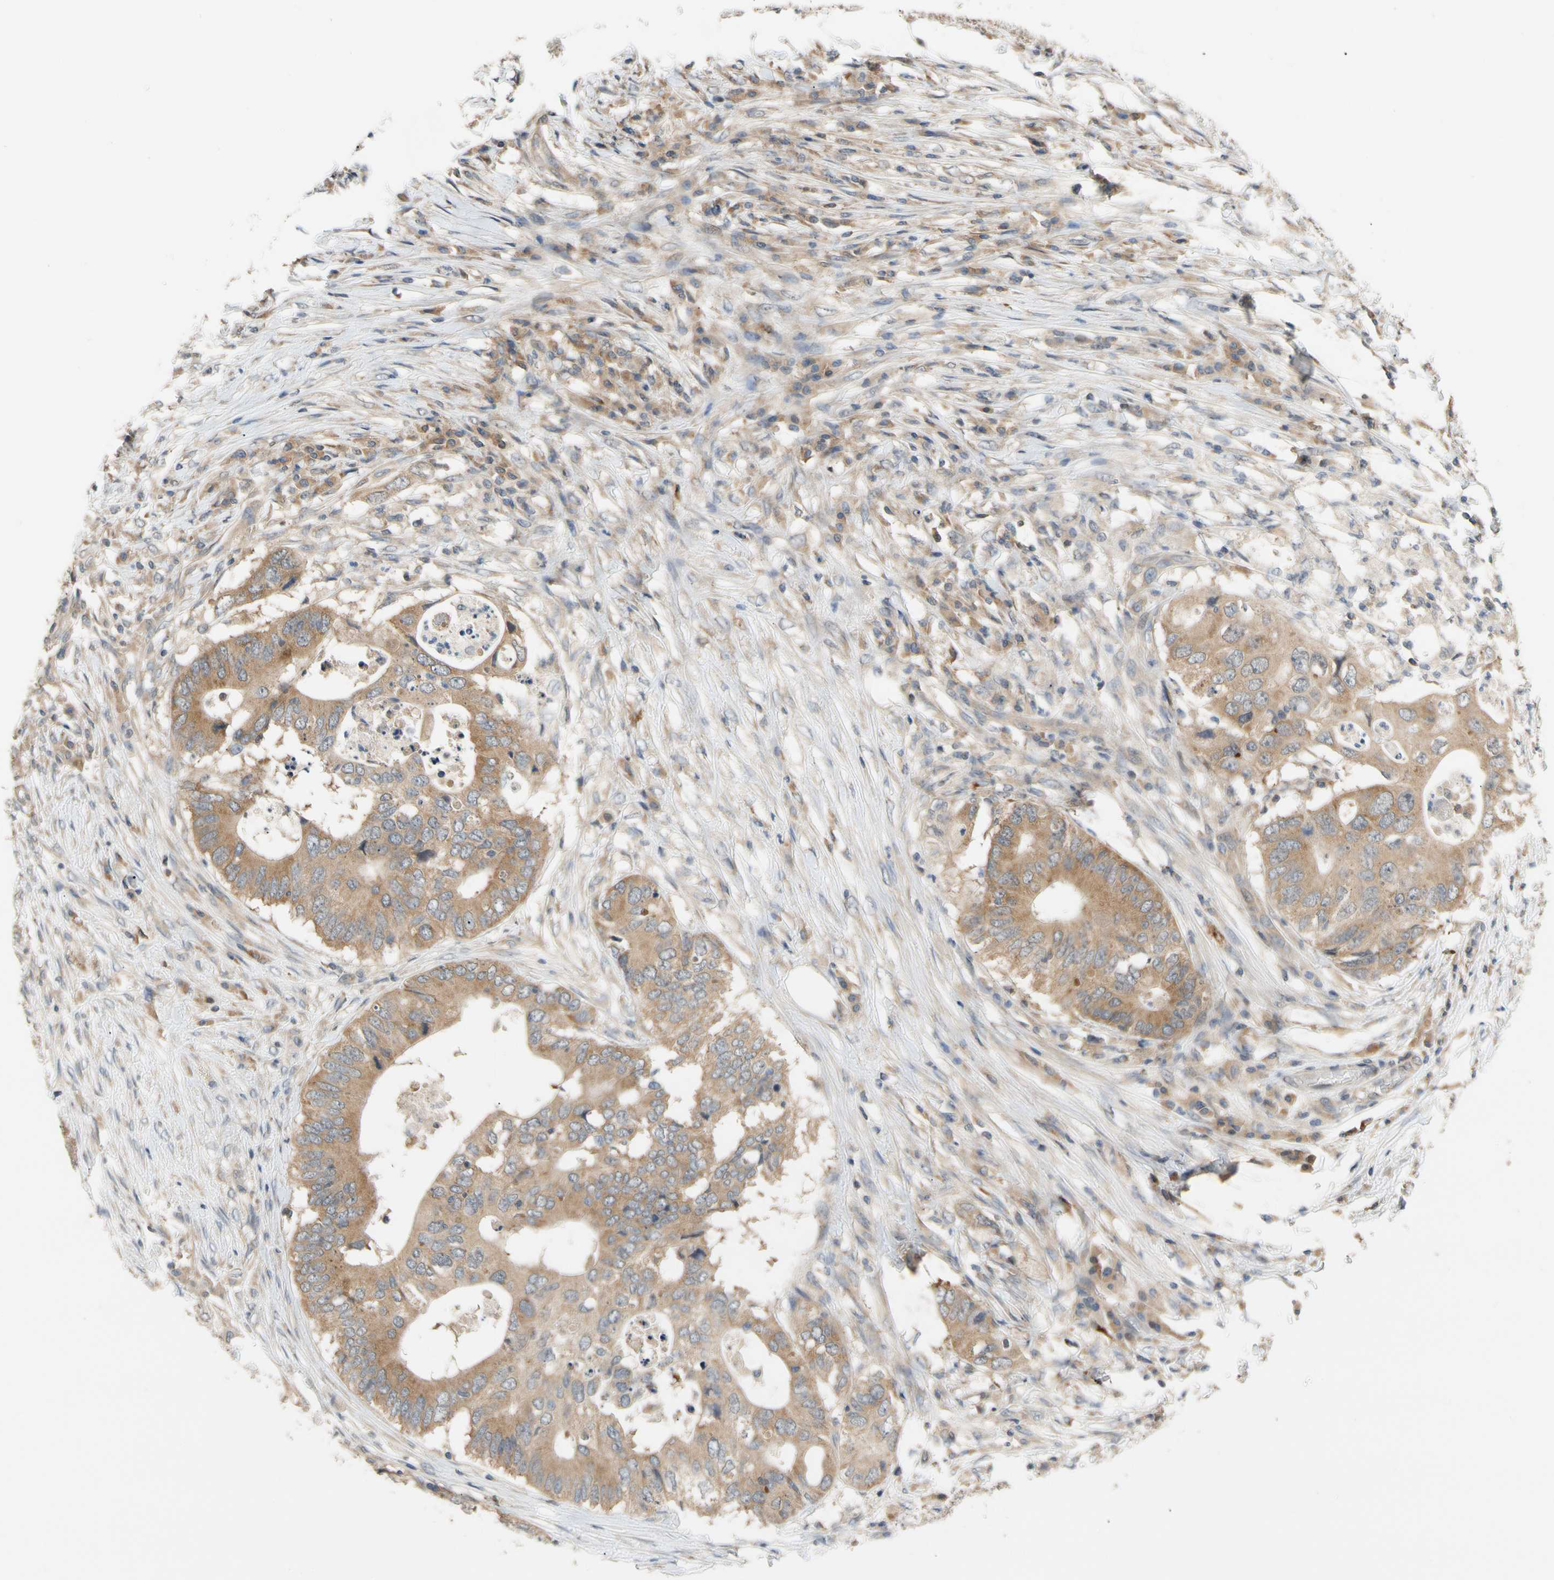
{"staining": {"intensity": "moderate", "quantity": ">75%", "location": "cytoplasmic/membranous"}, "tissue": "colorectal cancer", "cell_type": "Tumor cells", "image_type": "cancer", "snomed": [{"axis": "morphology", "description": "Adenocarcinoma, NOS"}, {"axis": "topography", "description": "Colon"}], "caption": "Moderate cytoplasmic/membranous staining for a protein is identified in approximately >75% of tumor cells of colorectal cancer using IHC.", "gene": "ANKHD1", "patient": {"sex": "male", "age": 71}}